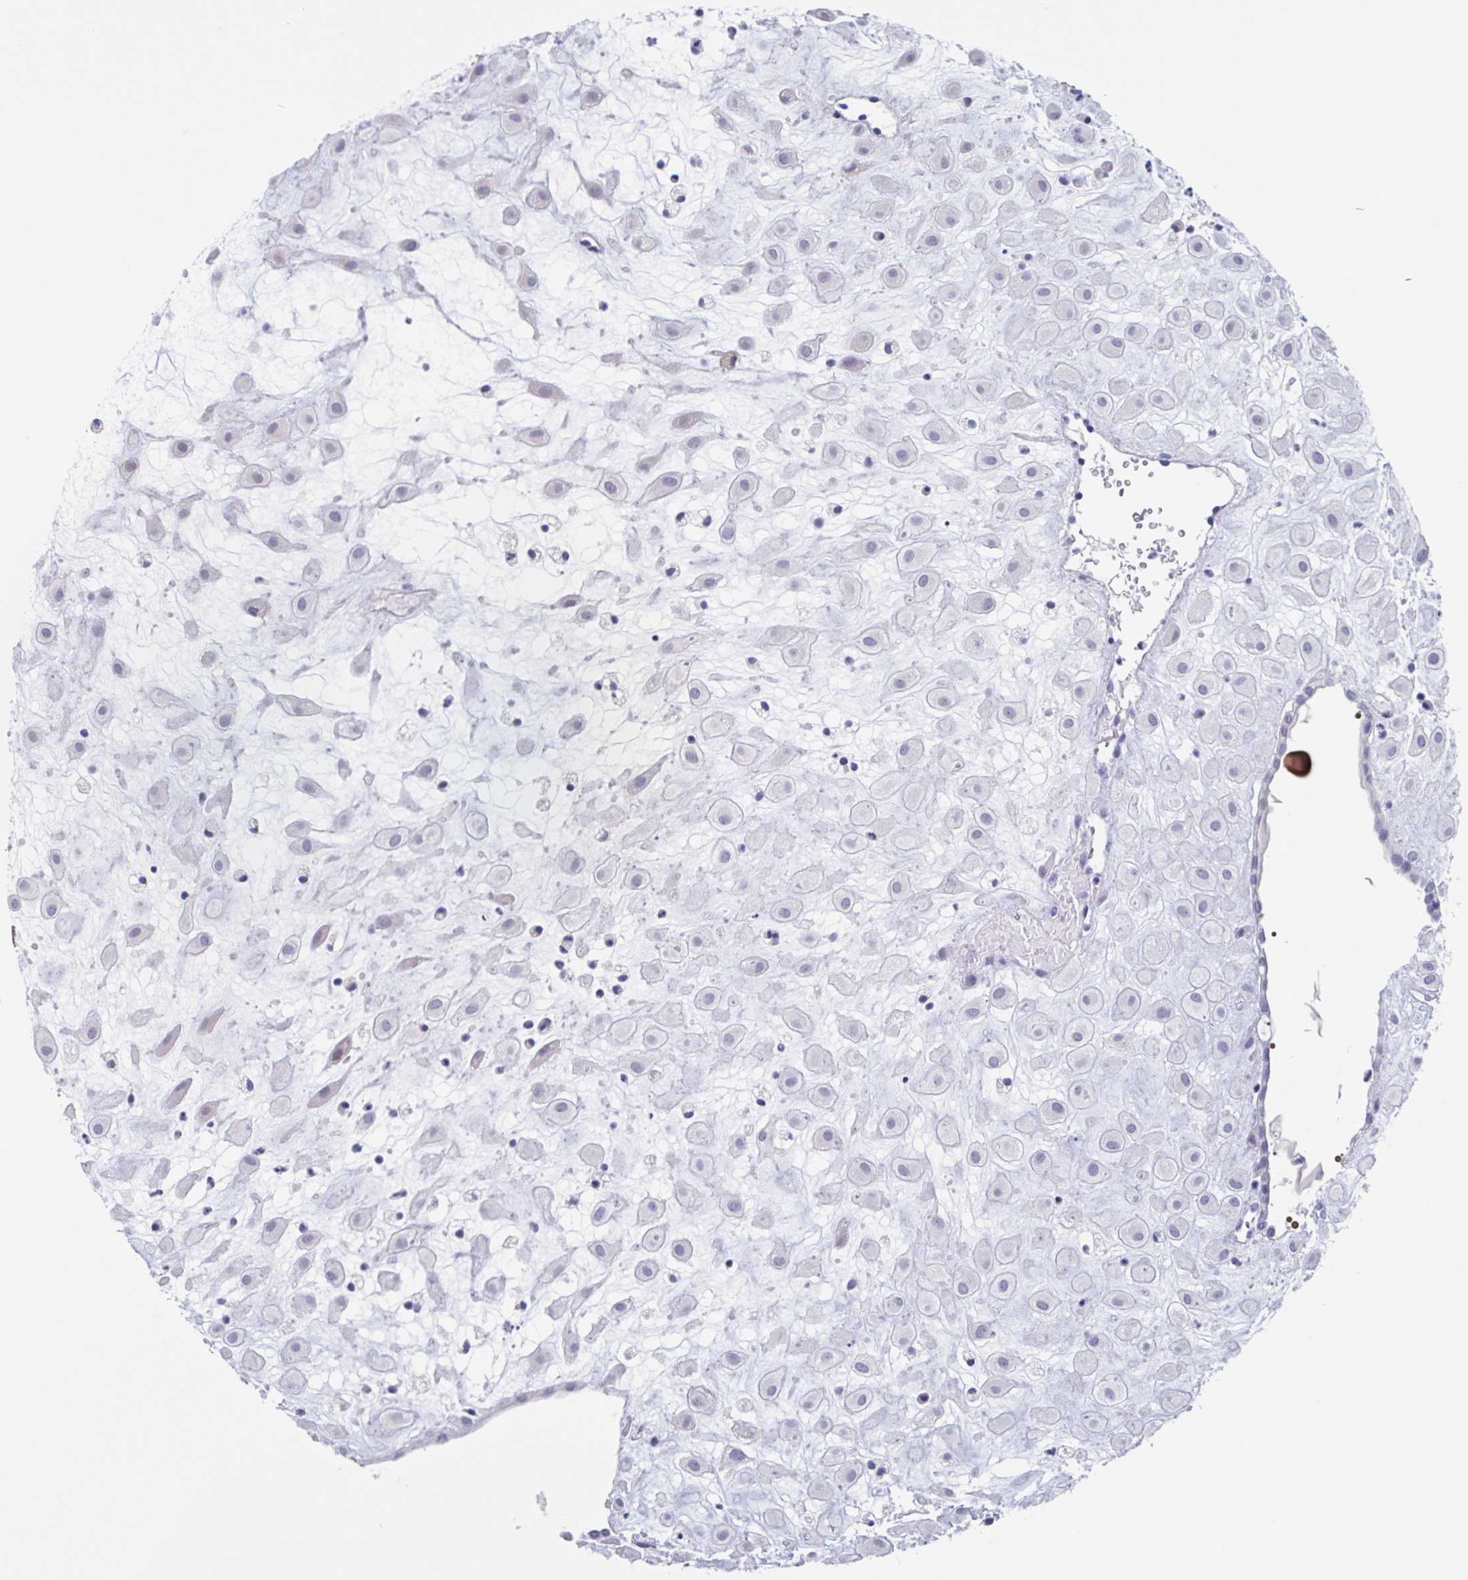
{"staining": {"intensity": "negative", "quantity": "none", "location": "none"}, "tissue": "placenta", "cell_type": "Decidual cells", "image_type": "normal", "snomed": [{"axis": "morphology", "description": "Normal tissue, NOS"}, {"axis": "topography", "description": "Placenta"}], "caption": "IHC of unremarkable placenta shows no staining in decidual cells.", "gene": "NOXRED1", "patient": {"sex": "female", "age": 24}}